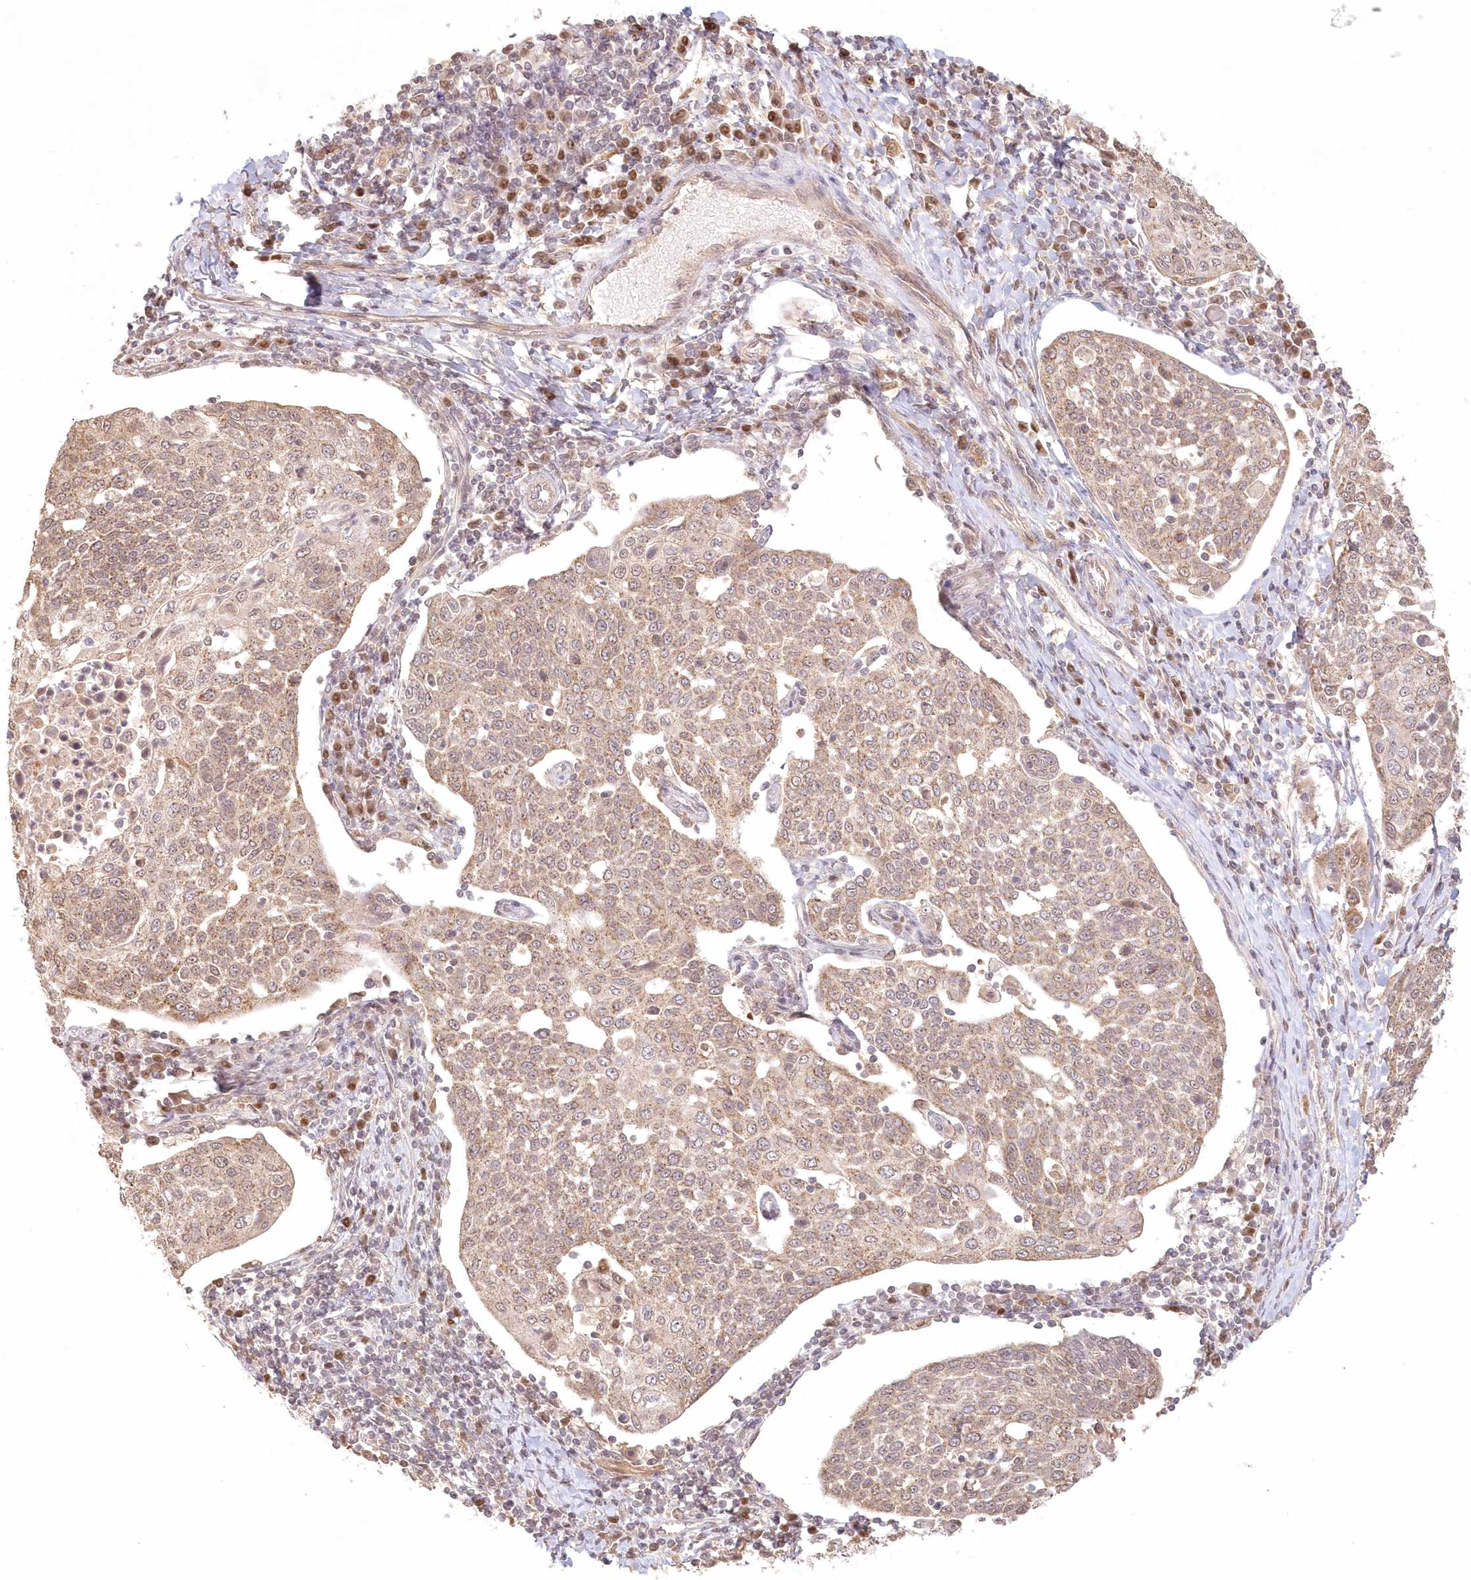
{"staining": {"intensity": "weak", "quantity": ">75%", "location": "cytoplasmic/membranous"}, "tissue": "cervical cancer", "cell_type": "Tumor cells", "image_type": "cancer", "snomed": [{"axis": "morphology", "description": "Squamous cell carcinoma, NOS"}, {"axis": "topography", "description": "Cervix"}], "caption": "IHC histopathology image of neoplastic tissue: human cervical squamous cell carcinoma stained using IHC displays low levels of weak protein expression localized specifically in the cytoplasmic/membranous of tumor cells, appearing as a cytoplasmic/membranous brown color.", "gene": "KIAA0232", "patient": {"sex": "female", "age": 34}}